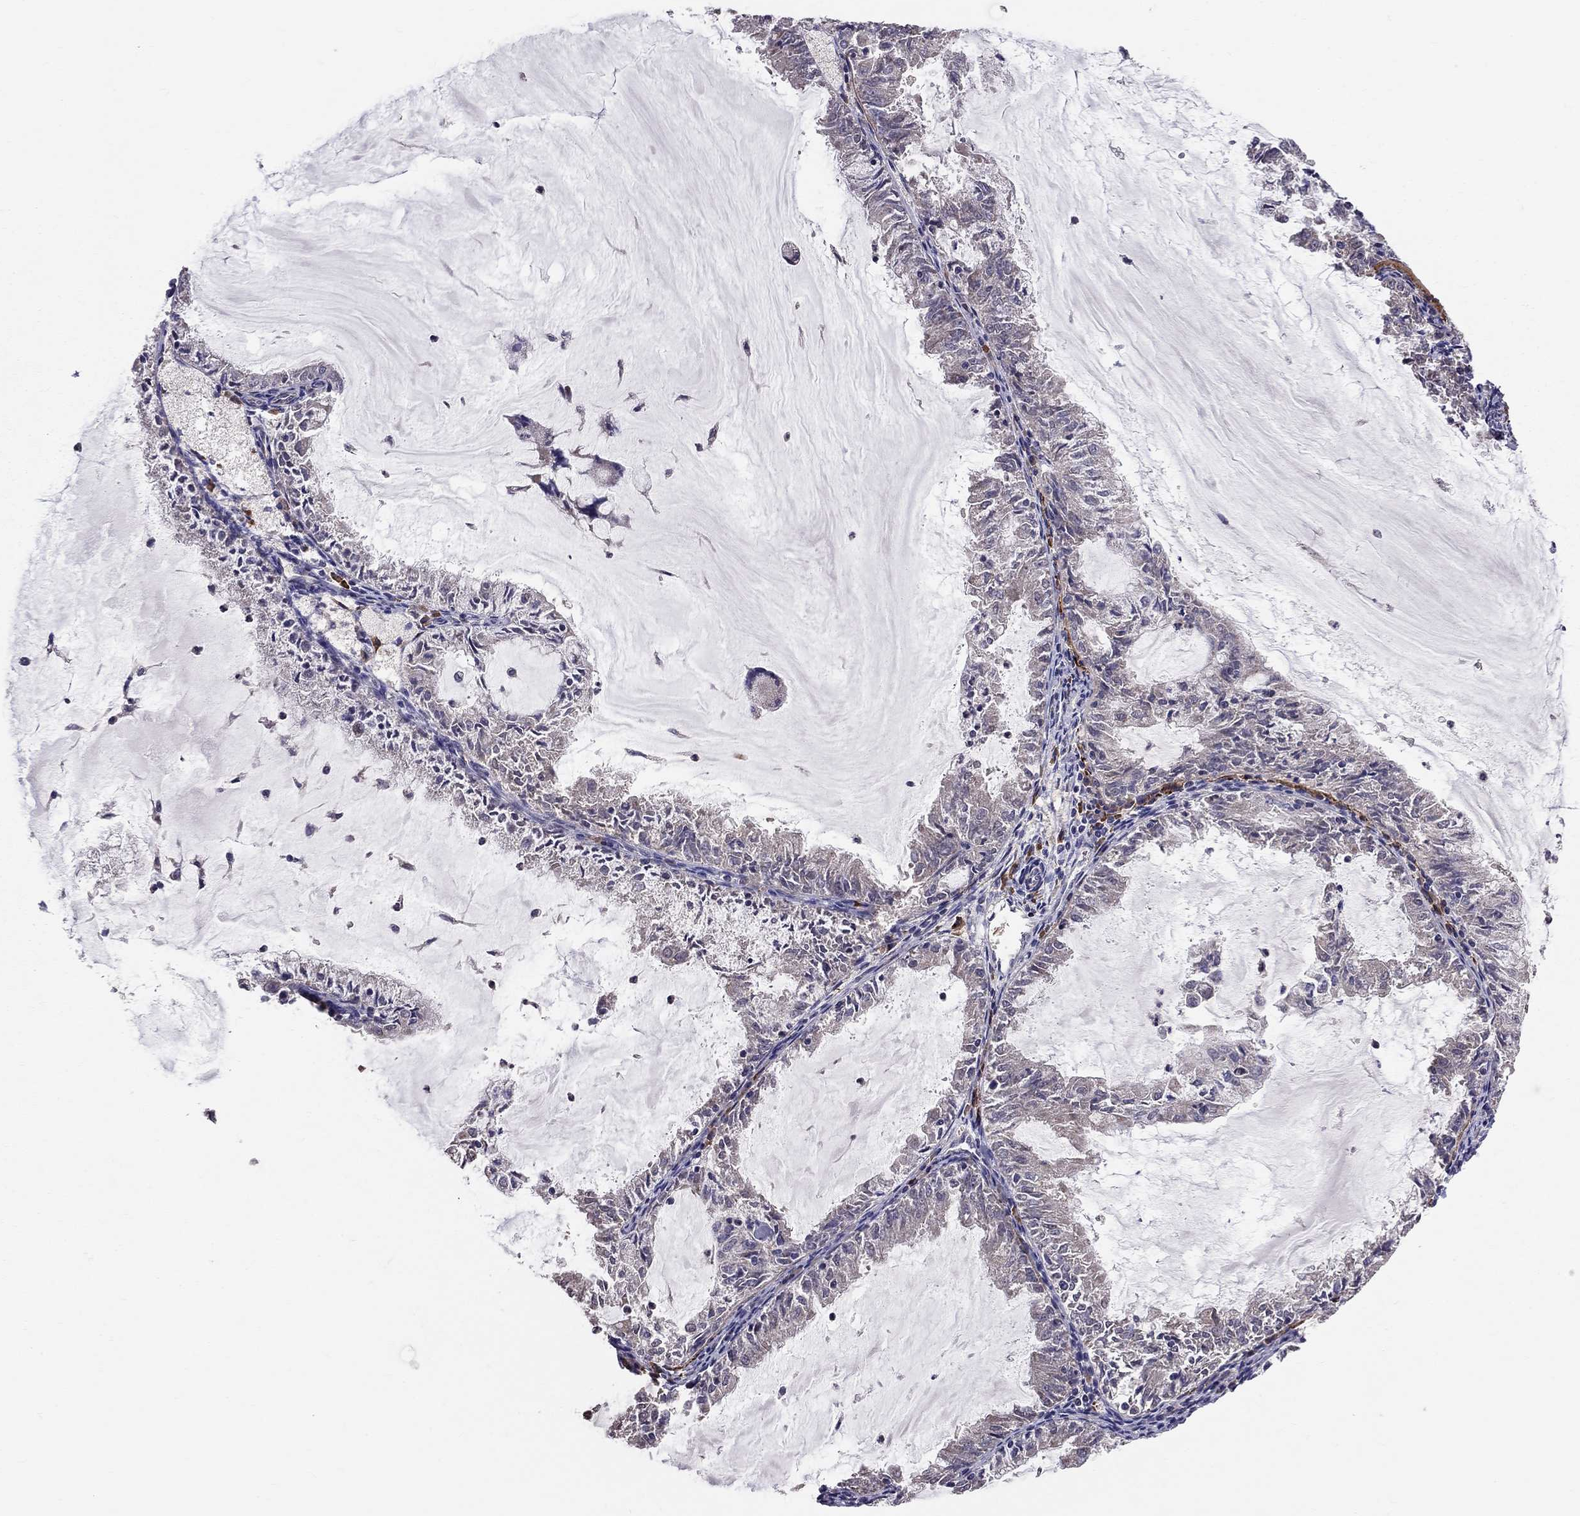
{"staining": {"intensity": "negative", "quantity": "none", "location": "none"}, "tissue": "endometrial cancer", "cell_type": "Tumor cells", "image_type": "cancer", "snomed": [{"axis": "morphology", "description": "Adenocarcinoma, NOS"}, {"axis": "topography", "description": "Endometrium"}], "caption": "This is an immunohistochemistry (IHC) histopathology image of human adenocarcinoma (endometrial). There is no expression in tumor cells.", "gene": "PIK3CG", "patient": {"sex": "female", "age": 57}}